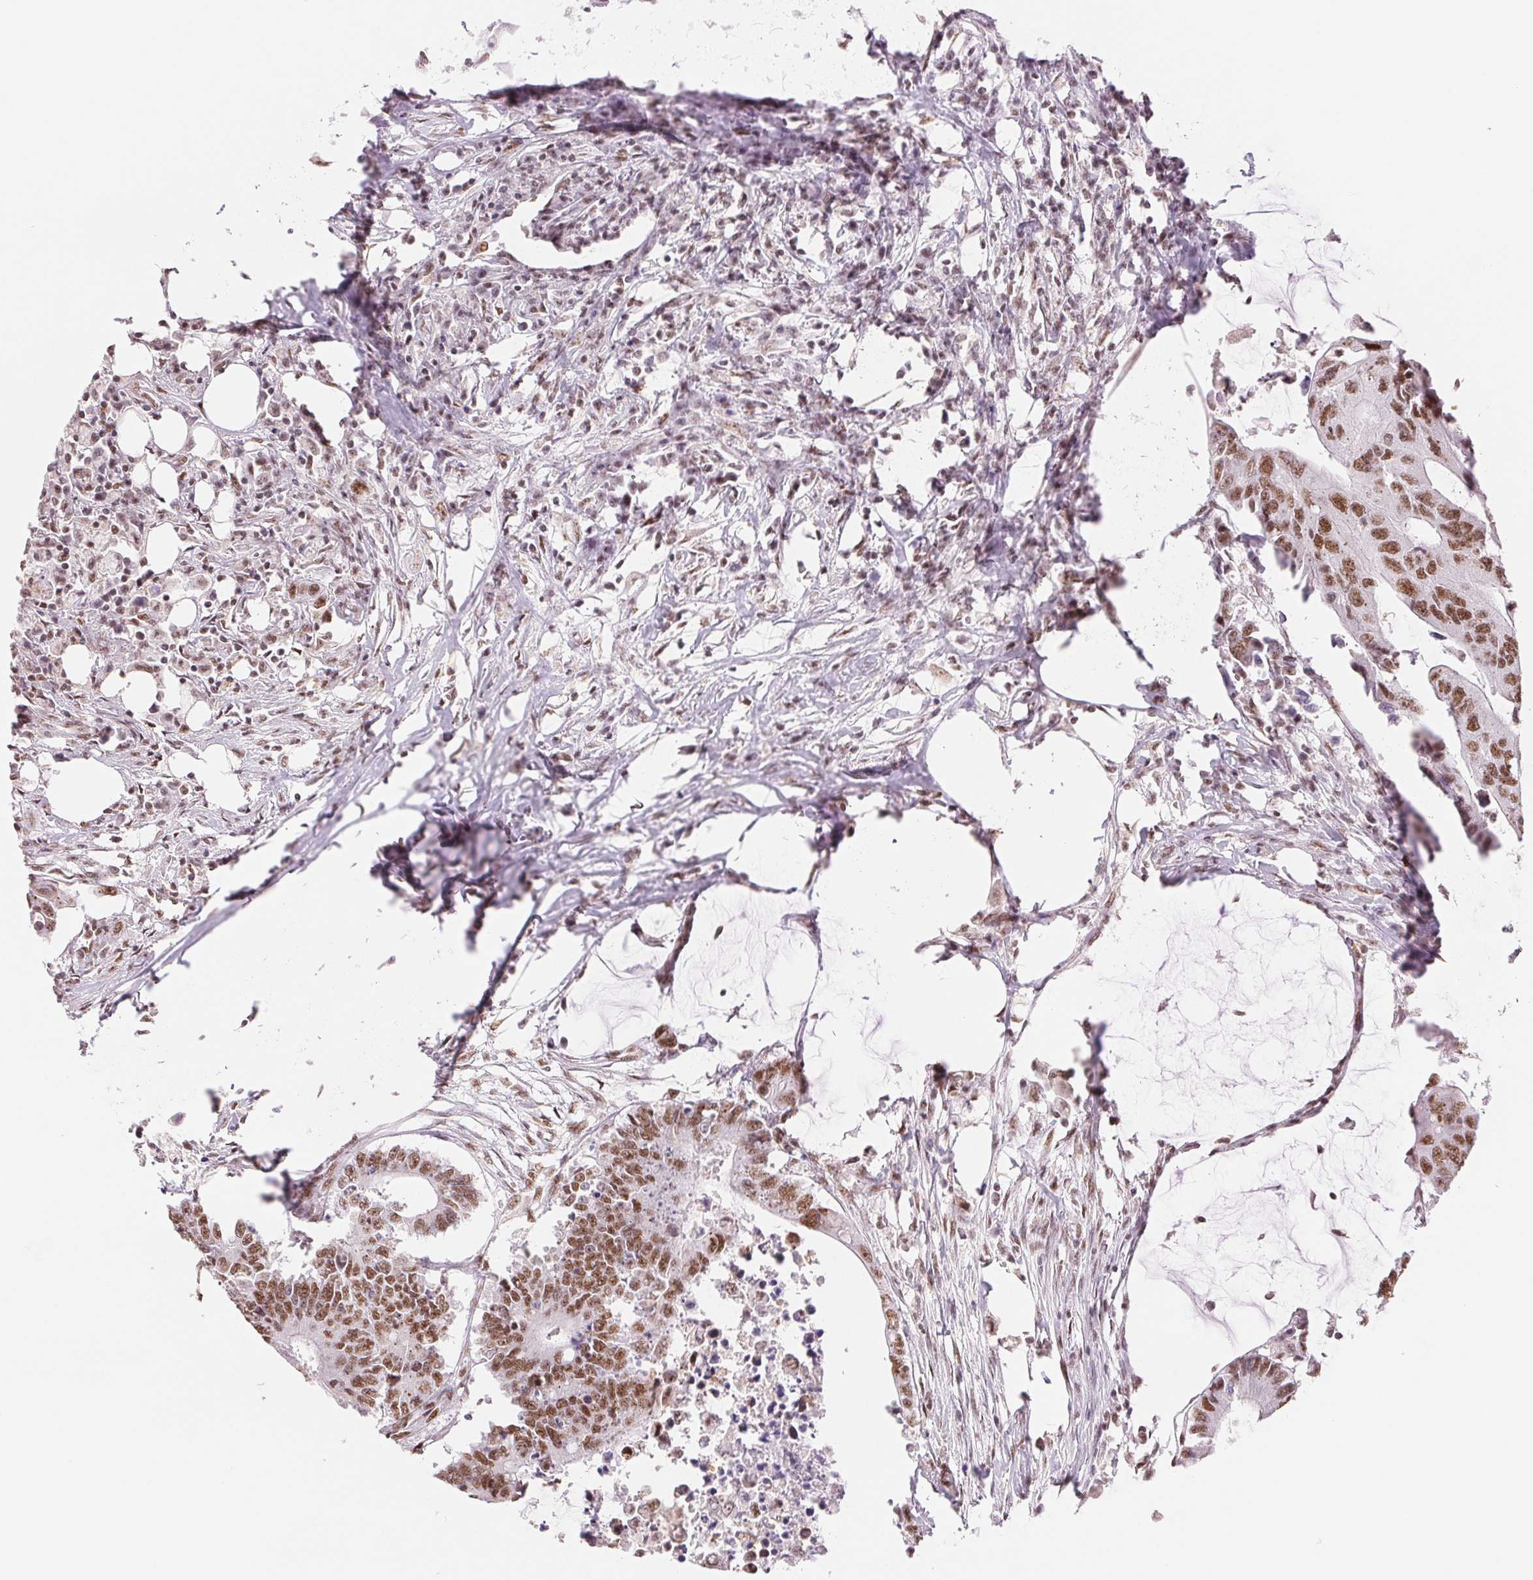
{"staining": {"intensity": "moderate", "quantity": ">75%", "location": "nuclear"}, "tissue": "colorectal cancer", "cell_type": "Tumor cells", "image_type": "cancer", "snomed": [{"axis": "morphology", "description": "Adenocarcinoma, NOS"}, {"axis": "topography", "description": "Colon"}], "caption": "Immunohistochemistry (IHC) (DAB (3,3'-diaminobenzidine)) staining of human colorectal cancer (adenocarcinoma) displays moderate nuclear protein expression in approximately >75% of tumor cells.", "gene": "SREK1", "patient": {"sex": "male", "age": 71}}